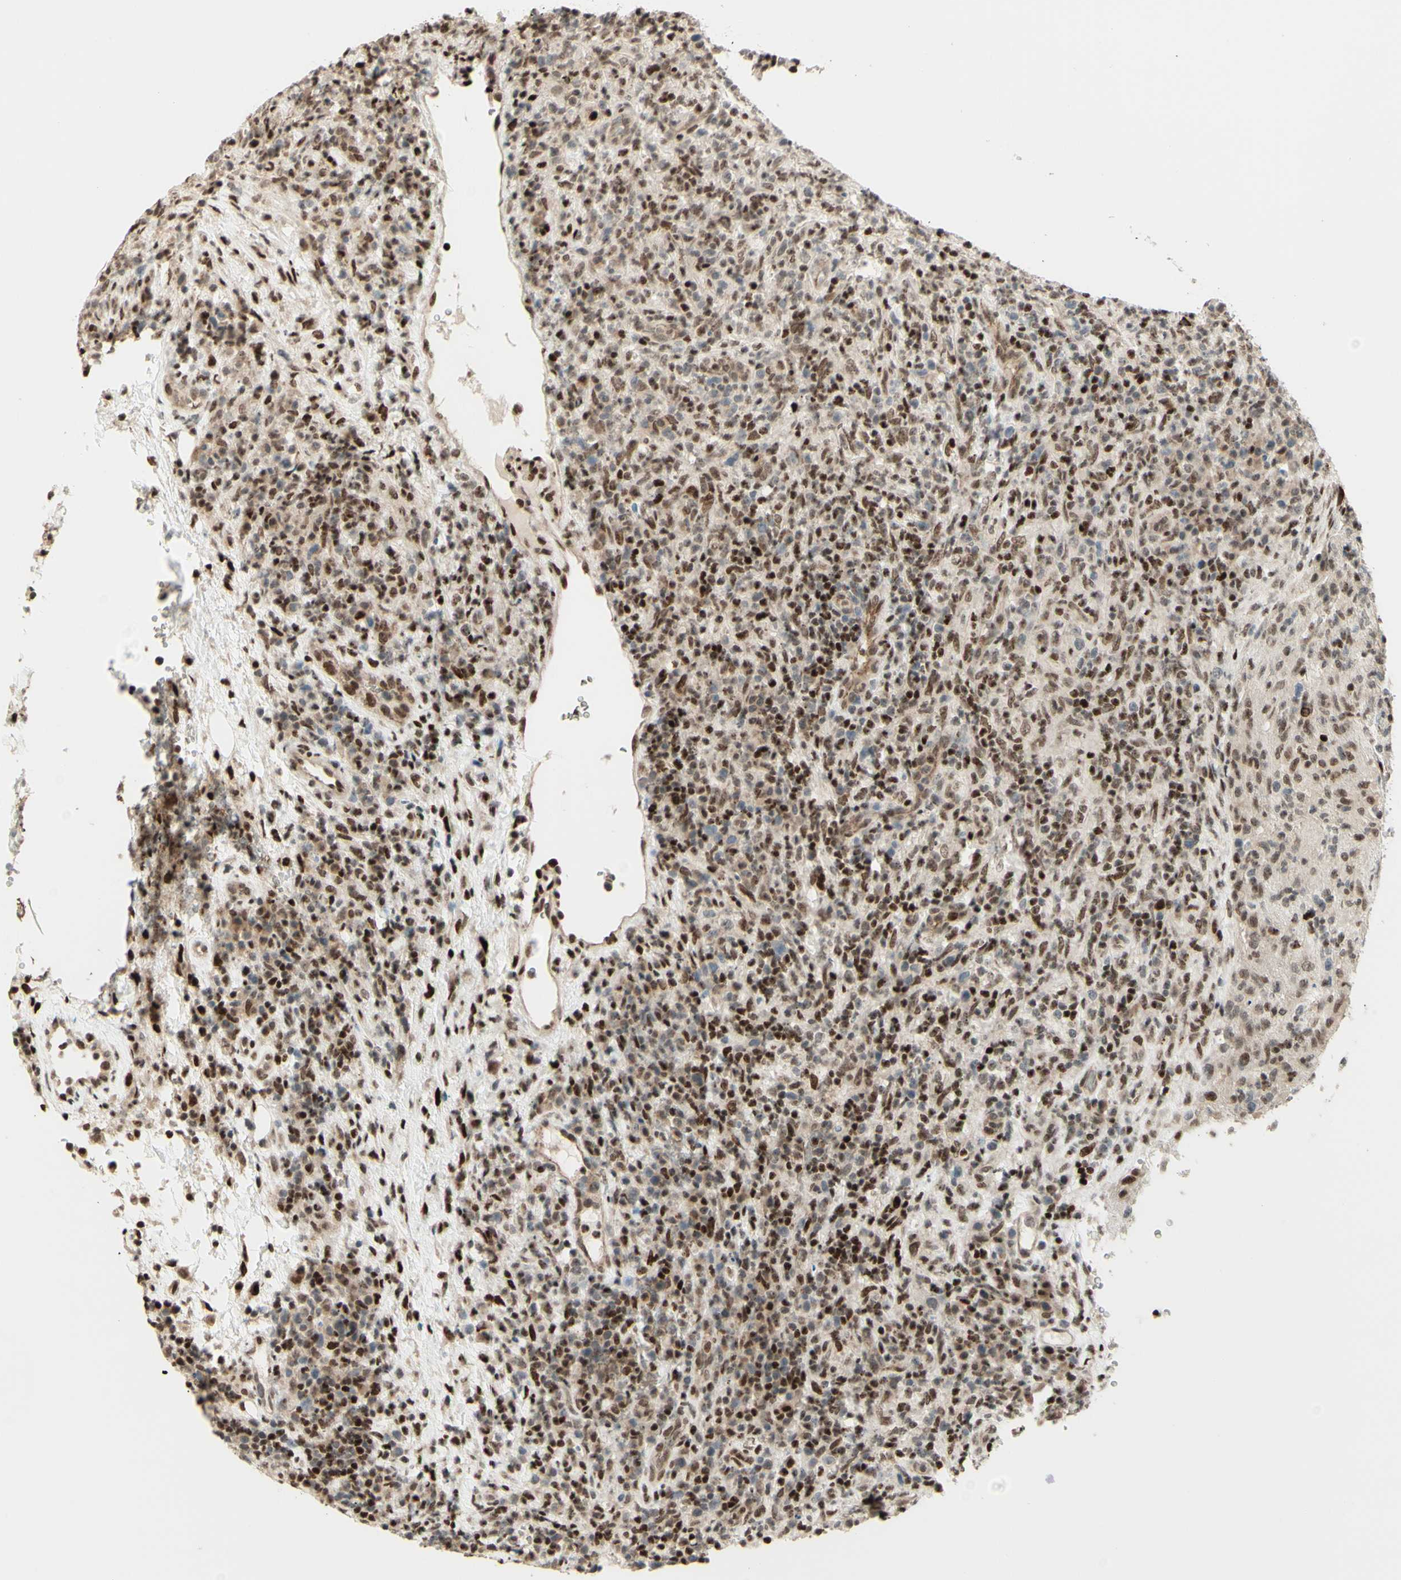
{"staining": {"intensity": "moderate", "quantity": ">75%", "location": "nuclear"}, "tissue": "lymphoma", "cell_type": "Tumor cells", "image_type": "cancer", "snomed": [{"axis": "morphology", "description": "Malignant lymphoma, non-Hodgkin's type, High grade"}, {"axis": "topography", "description": "Lymph node"}], "caption": "A histopathology image showing moderate nuclear staining in about >75% of tumor cells in high-grade malignant lymphoma, non-Hodgkin's type, as visualized by brown immunohistochemical staining.", "gene": "CDKL5", "patient": {"sex": "female", "age": 76}}